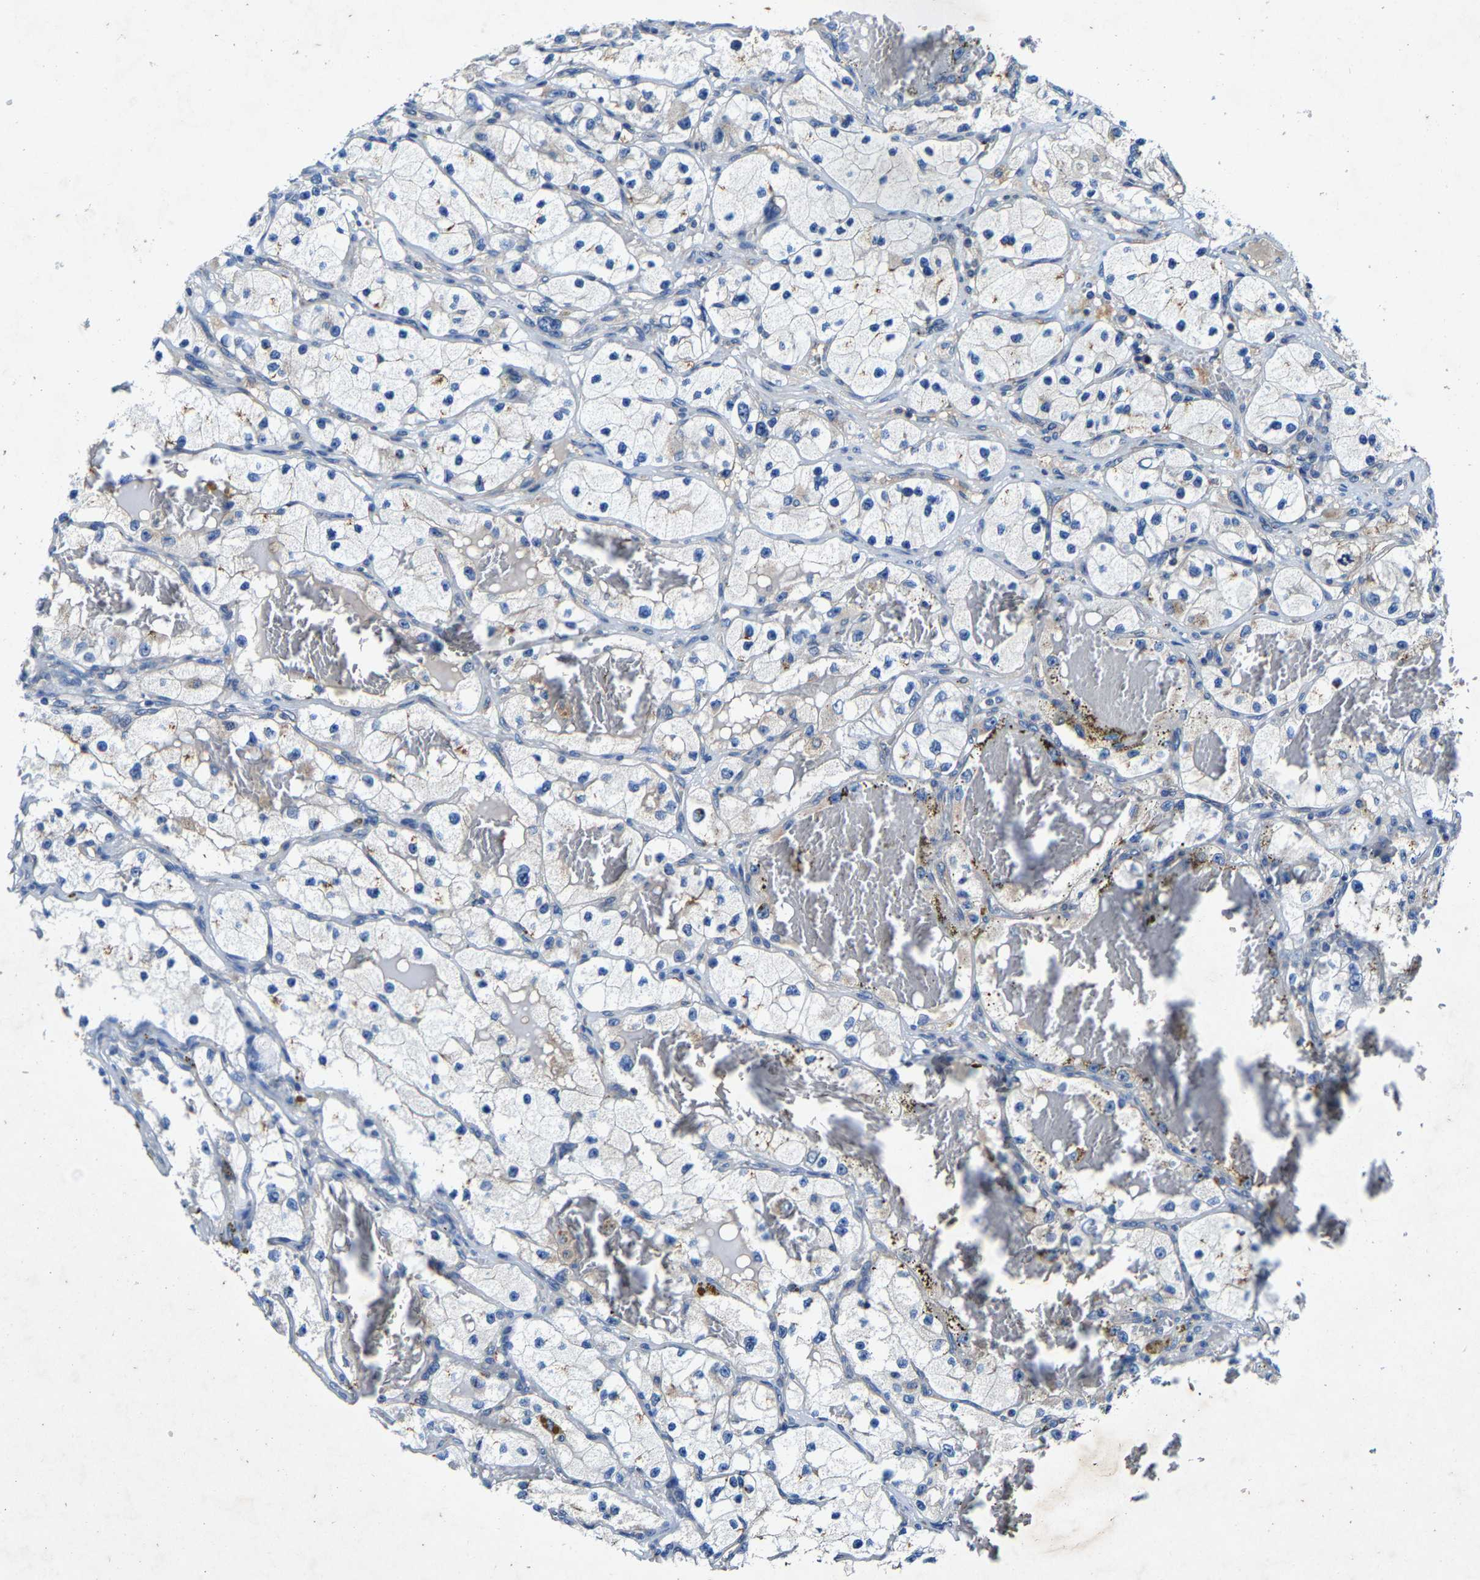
{"staining": {"intensity": "negative", "quantity": "none", "location": "none"}, "tissue": "renal cancer", "cell_type": "Tumor cells", "image_type": "cancer", "snomed": [{"axis": "morphology", "description": "Adenocarcinoma, NOS"}, {"axis": "topography", "description": "Kidney"}], "caption": "A micrograph of renal adenocarcinoma stained for a protein demonstrates no brown staining in tumor cells.", "gene": "SLC25A25", "patient": {"sex": "female", "age": 57}}